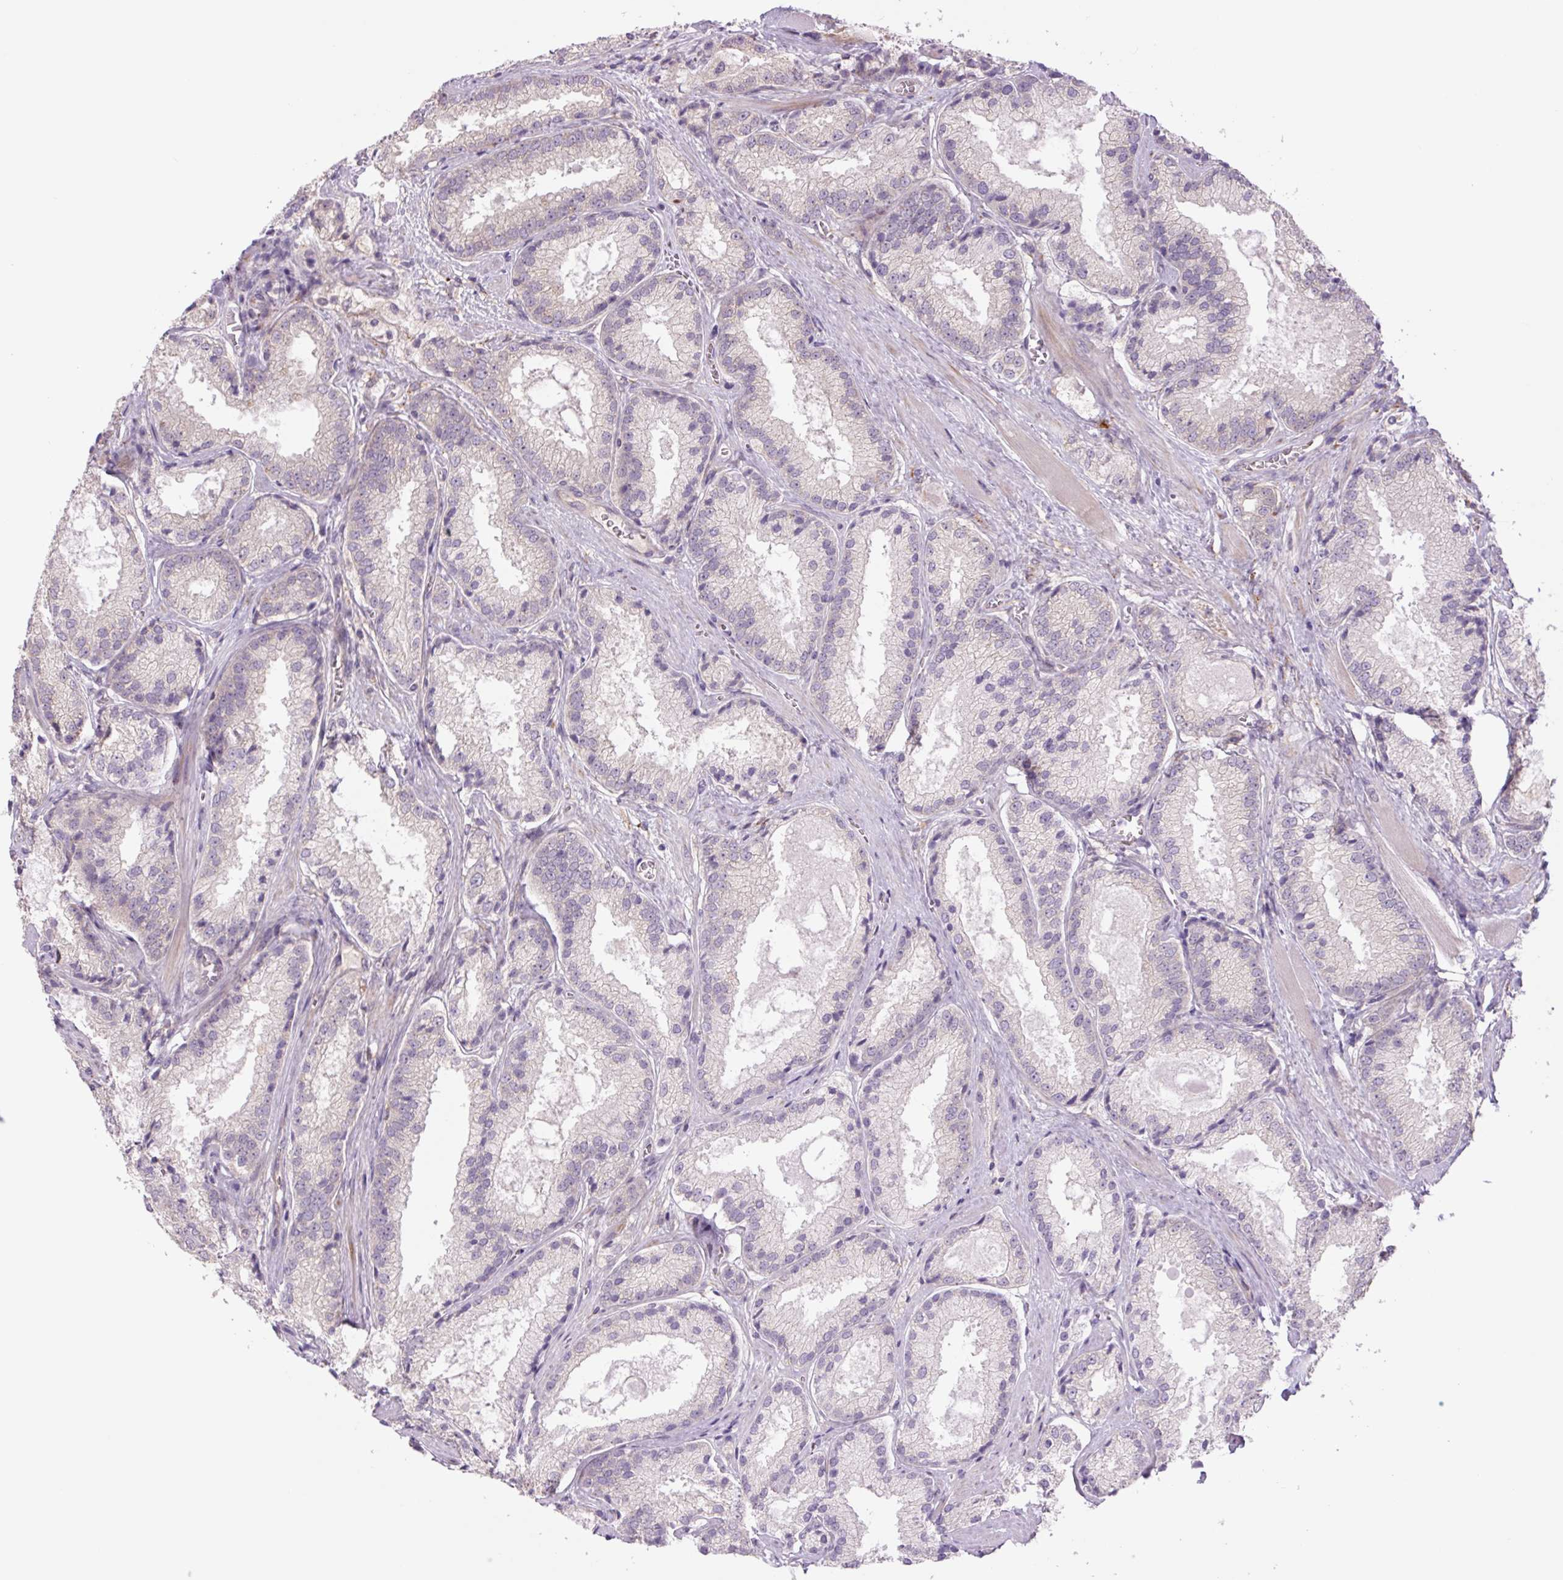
{"staining": {"intensity": "negative", "quantity": "none", "location": "none"}, "tissue": "prostate cancer", "cell_type": "Tumor cells", "image_type": "cancer", "snomed": [{"axis": "morphology", "description": "Adenocarcinoma, High grade"}, {"axis": "topography", "description": "Prostate"}], "caption": "This is an immunohistochemistry micrograph of human prostate cancer (high-grade adenocarcinoma). There is no positivity in tumor cells.", "gene": "PLA2G4A", "patient": {"sex": "male", "age": 68}}